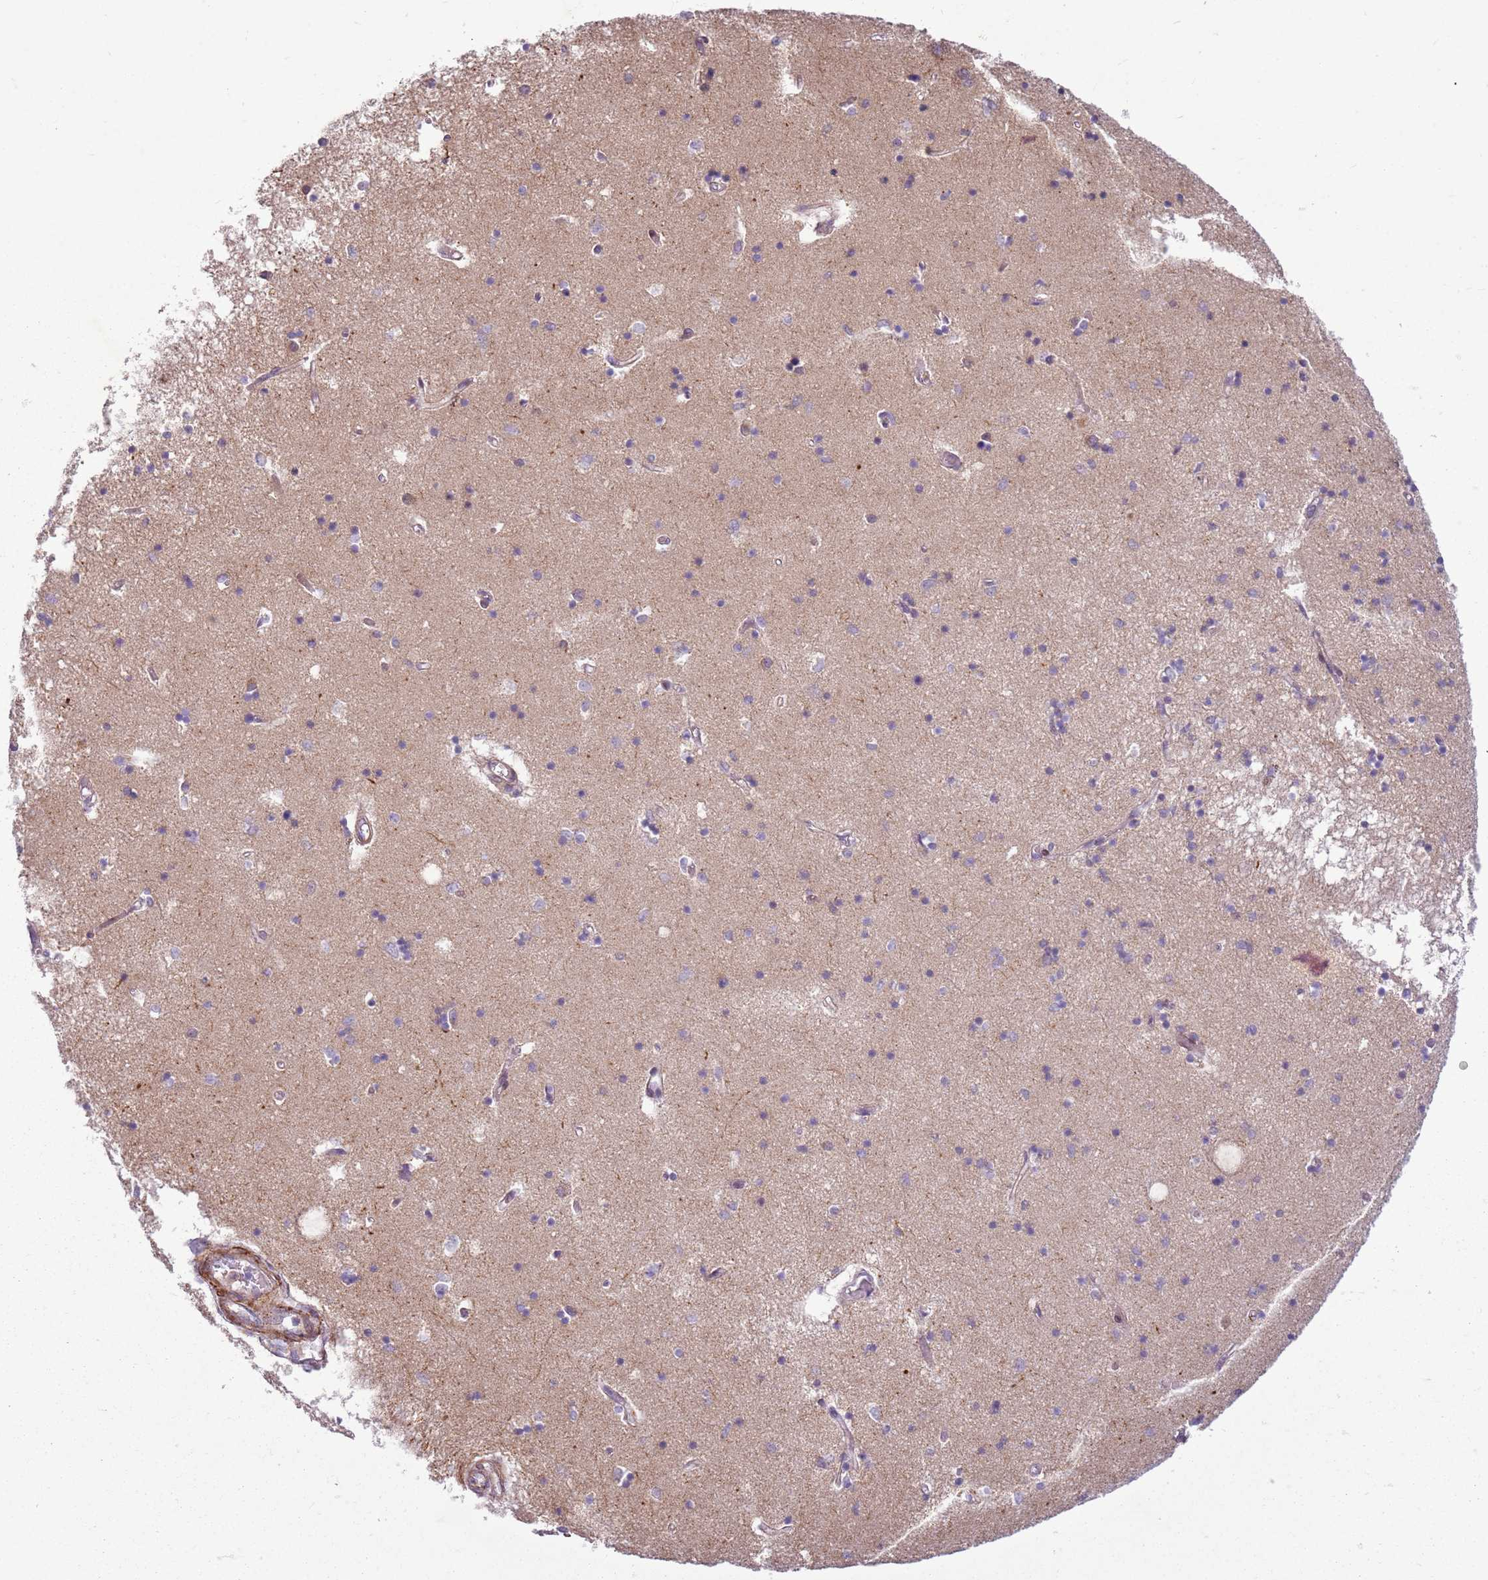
{"staining": {"intensity": "negative", "quantity": "none", "location": "none"}, "tissue": "hippocampus", "cell_type": "Glial cells", "image_type": "normal", "snomed": [{"axis": "morphology", "description": "Normal tissue, NOS"}, {"axis": "topography", "description": "Hippocampus"}], "caption": "A high-resolution histopathology image shows immunohistochemistry staining of normal hippocampus, which displays no significant staining in glial cells.", "gene": "PVRIG", "patient": {"sex": "male", "age": 70}}